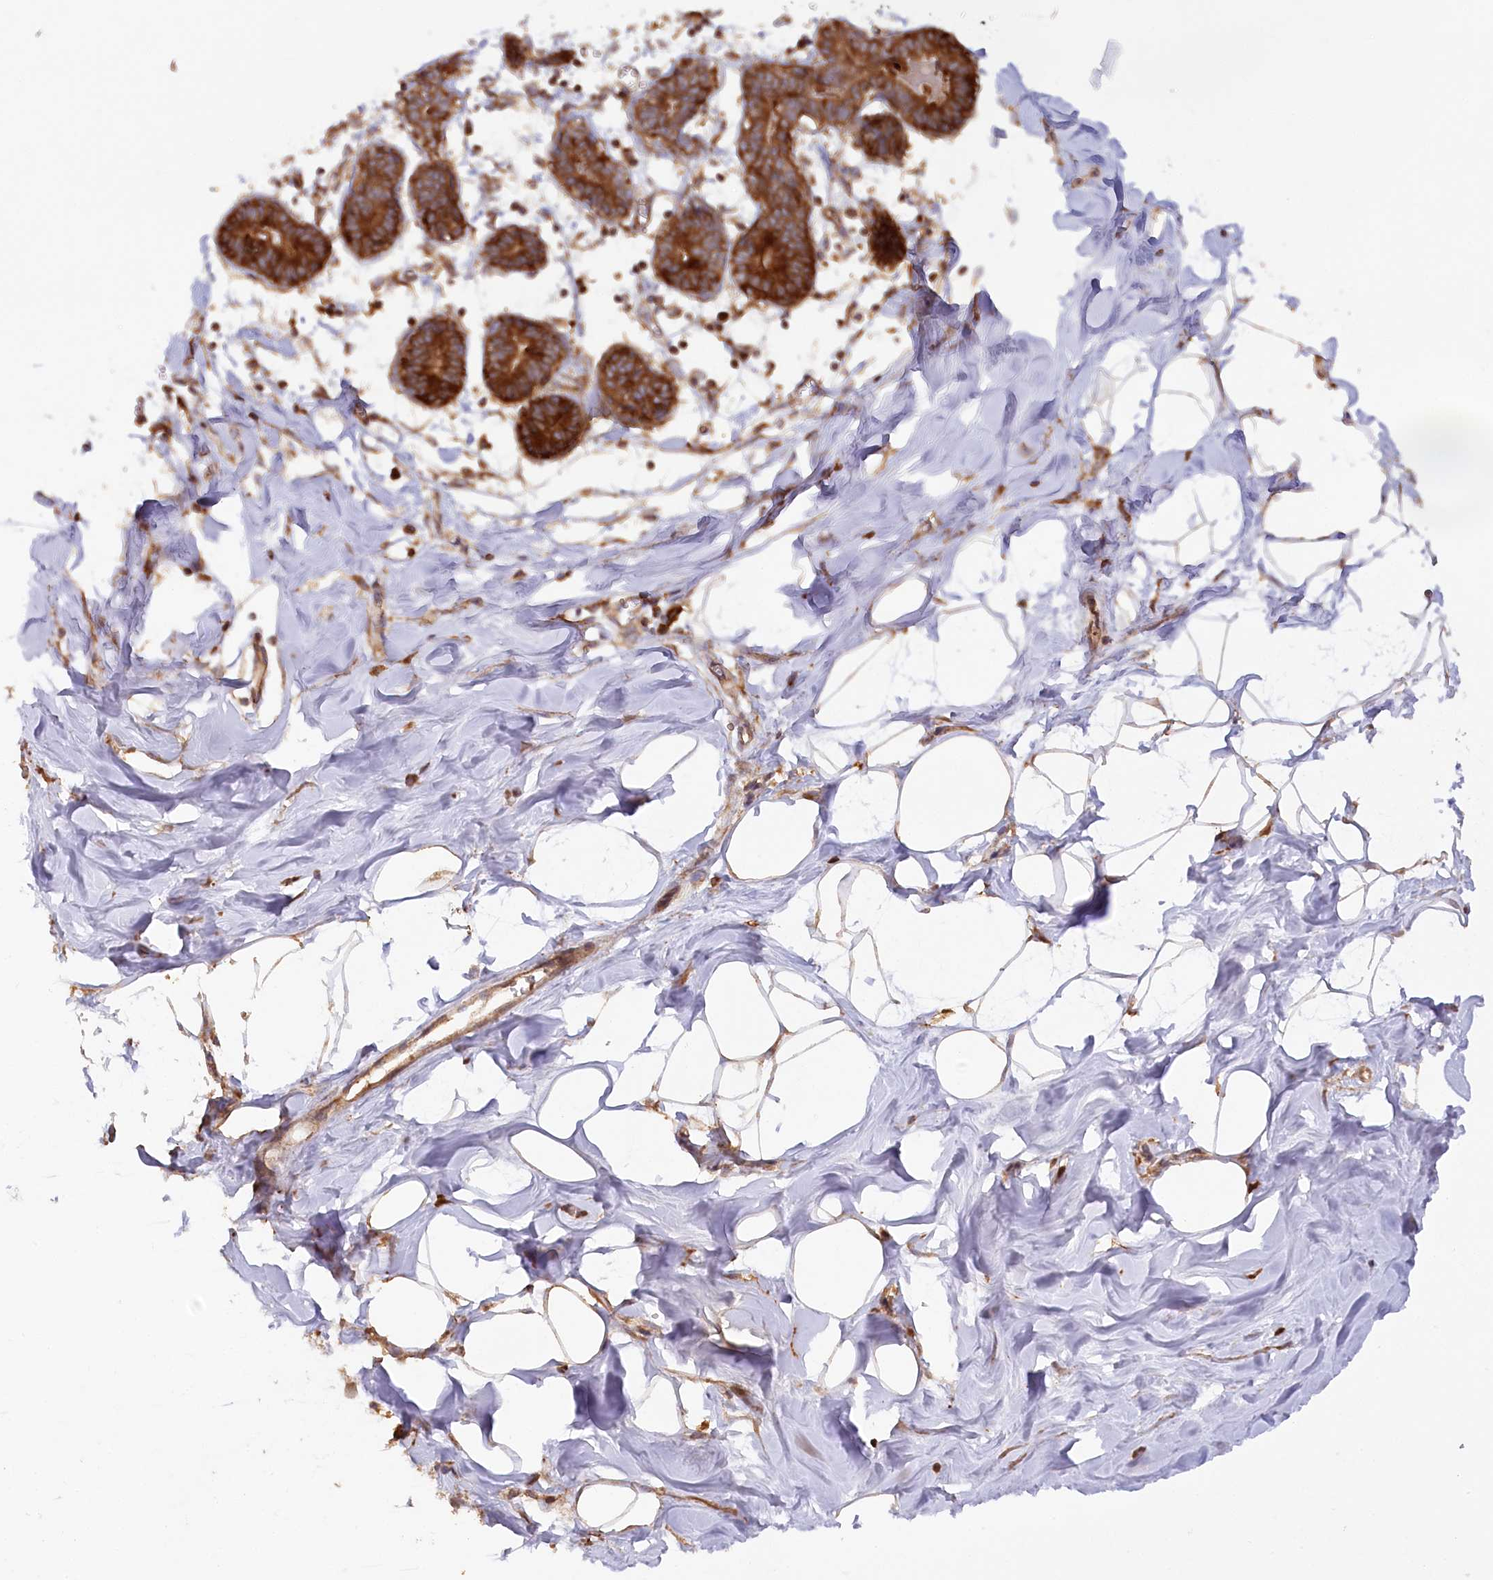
{"staining": {"intensity": "negative", "quantity": "none", "location": "none"}, "tissue": "breast", "cell_type": "Adipocytes", "image_type": "normal", "snomed": [{"axis": "morphology", "description": "Normal tissue, NOS"}, {"axis": "topography", "description": "Breast"}], "caption": "Adipocytes are negative for protein expression in normal human breast. (DAB (3,3'-diaminobenzidine) immunohistochemistry, high magnification).", "gene": "PAIP2", "patient": {"sex": "female", "age": 27}}